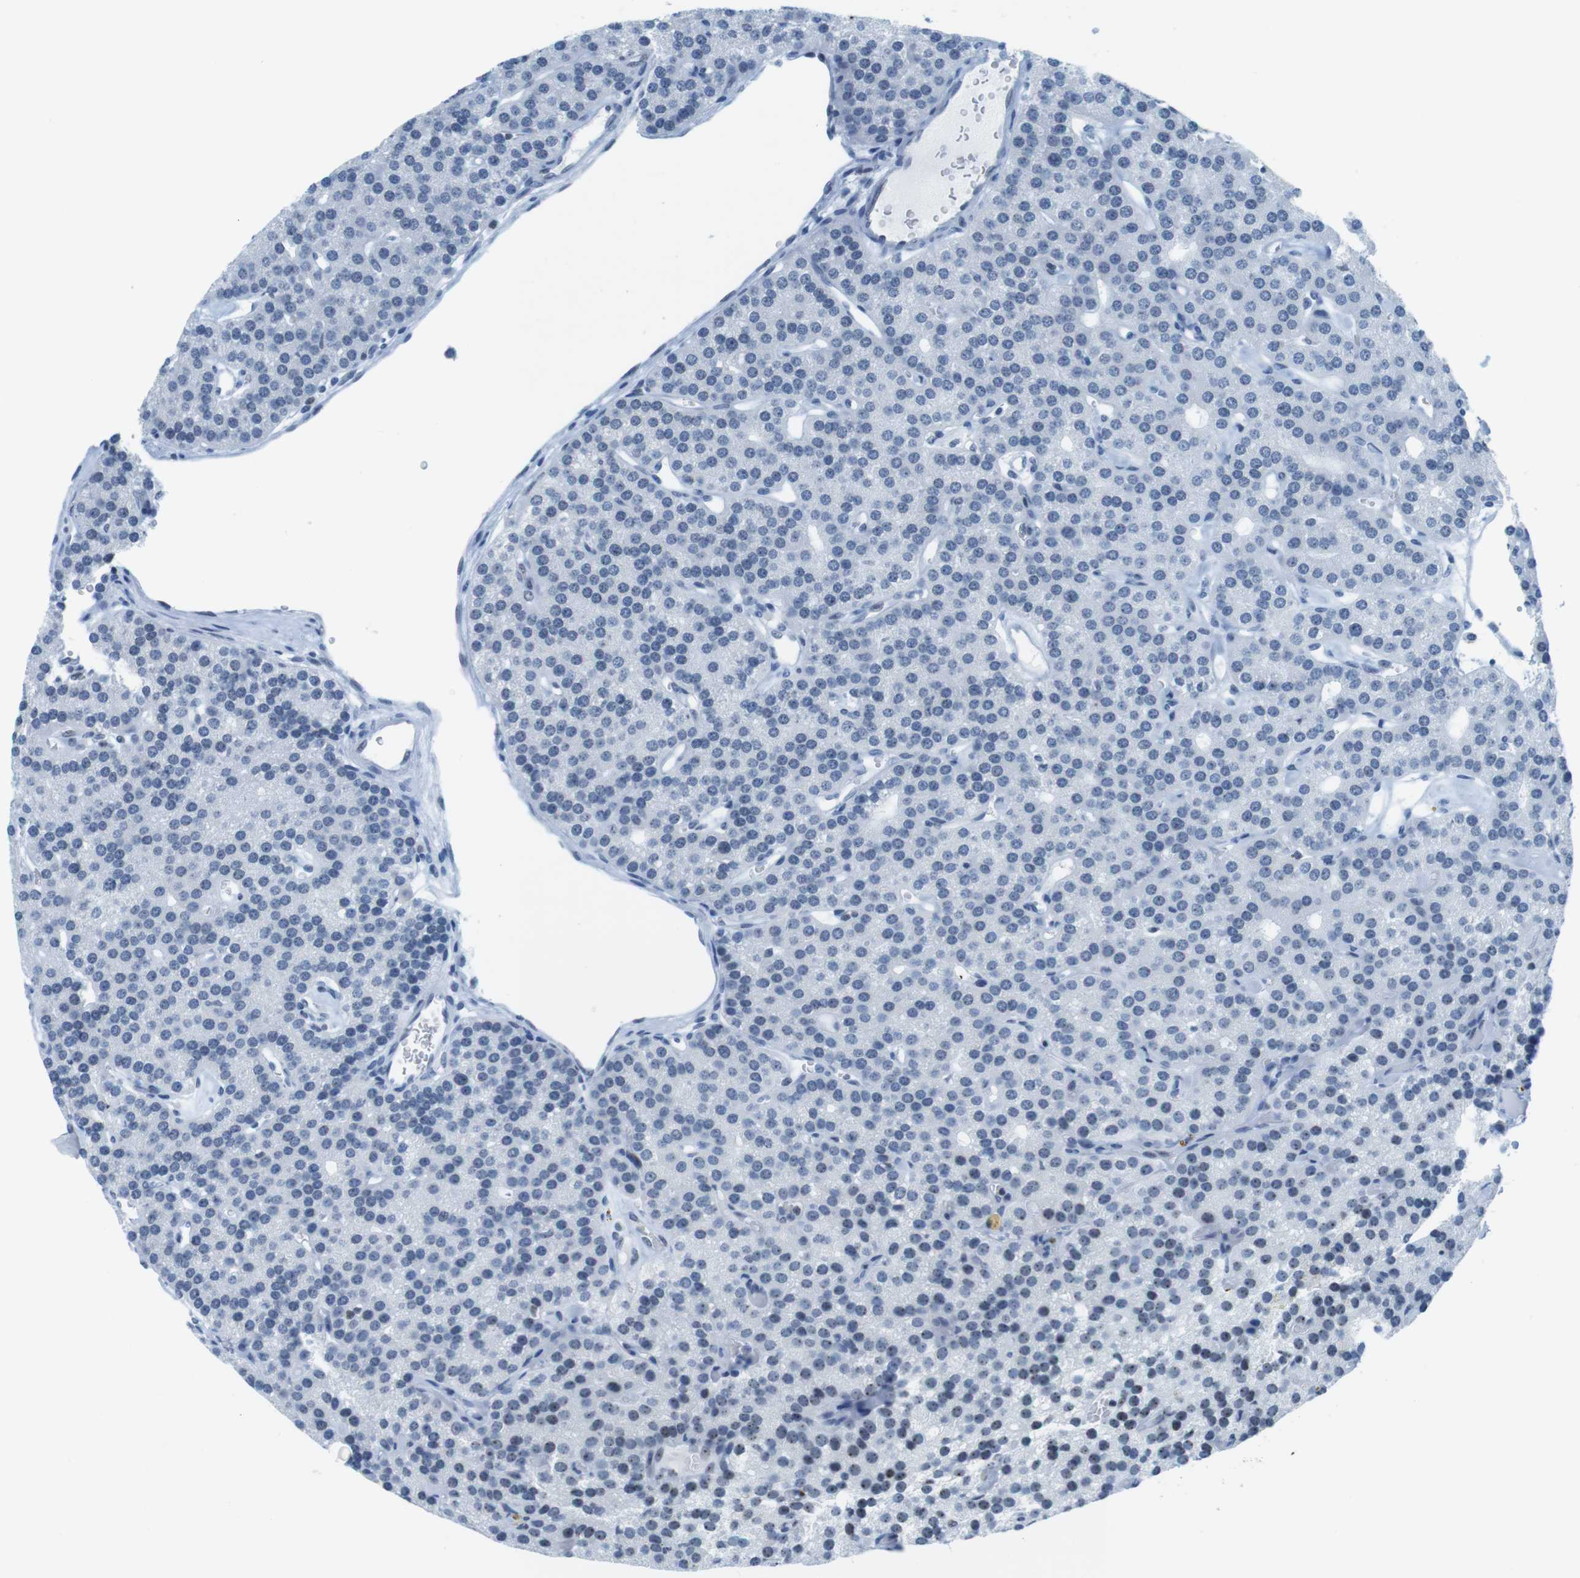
{"staining": {"intensity": "strong", "quantity": "<25%", "location": "nuclear"}, "tissue": "parathyroid gland", "cell_type": "Glandular cells", "image_type": "normal", "snomed": [{"axis": "morphology", "description": "Normal tissue, NOS"}, {"axis": "morphology", "description": "Adenoma, NOS"}, {"axis": "topography", "description": "Parathyroid gland"}], "caption": "This micrograph reveals immunohistochemistry staining of normal parathyroid gland, with medium strong nuclear positivity in approximately <25% of glandular cells.", "gene": "NIFK", "patient": {"sex": "female", "age": 86}}